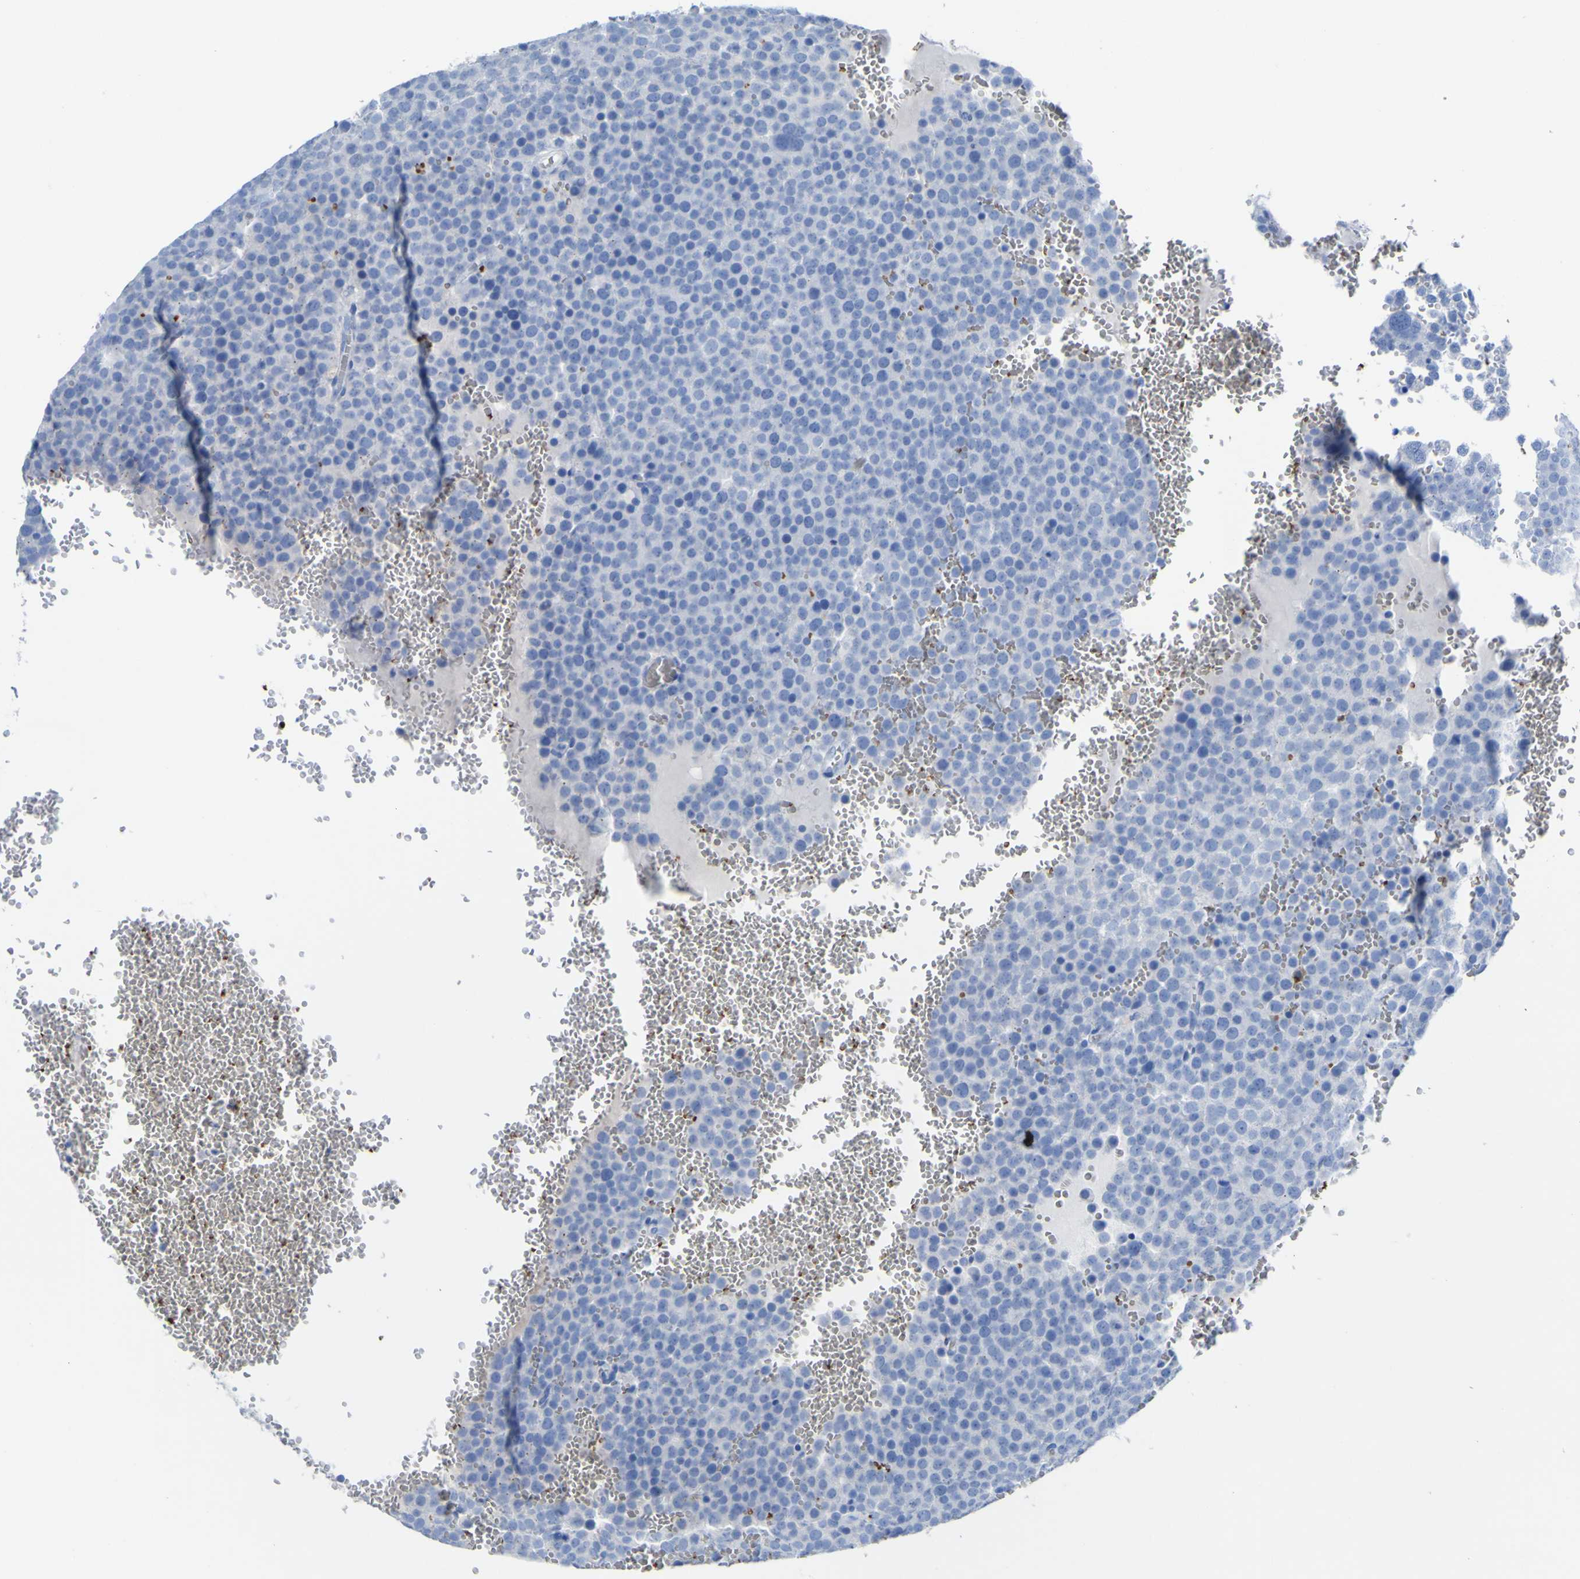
{"staining": {"intensity": "negative", "quantity": "none", "location": "none"}, "tissue": "testis cancer", "cell_type": "Tumor cells", "image_type": "cancer", "snomed": [{"axis": "morphology", "description": "Seminoma, NOS"}, {"axis": "topography", "description": "Testis"}], "caption": "High power microscopy image of an IHC photomicrograph of testis cancer (seminoma), revealing no significant positivity in tumor cells.", "gene": "GCM1", "patient": {"sex": "male", "age": 71}}